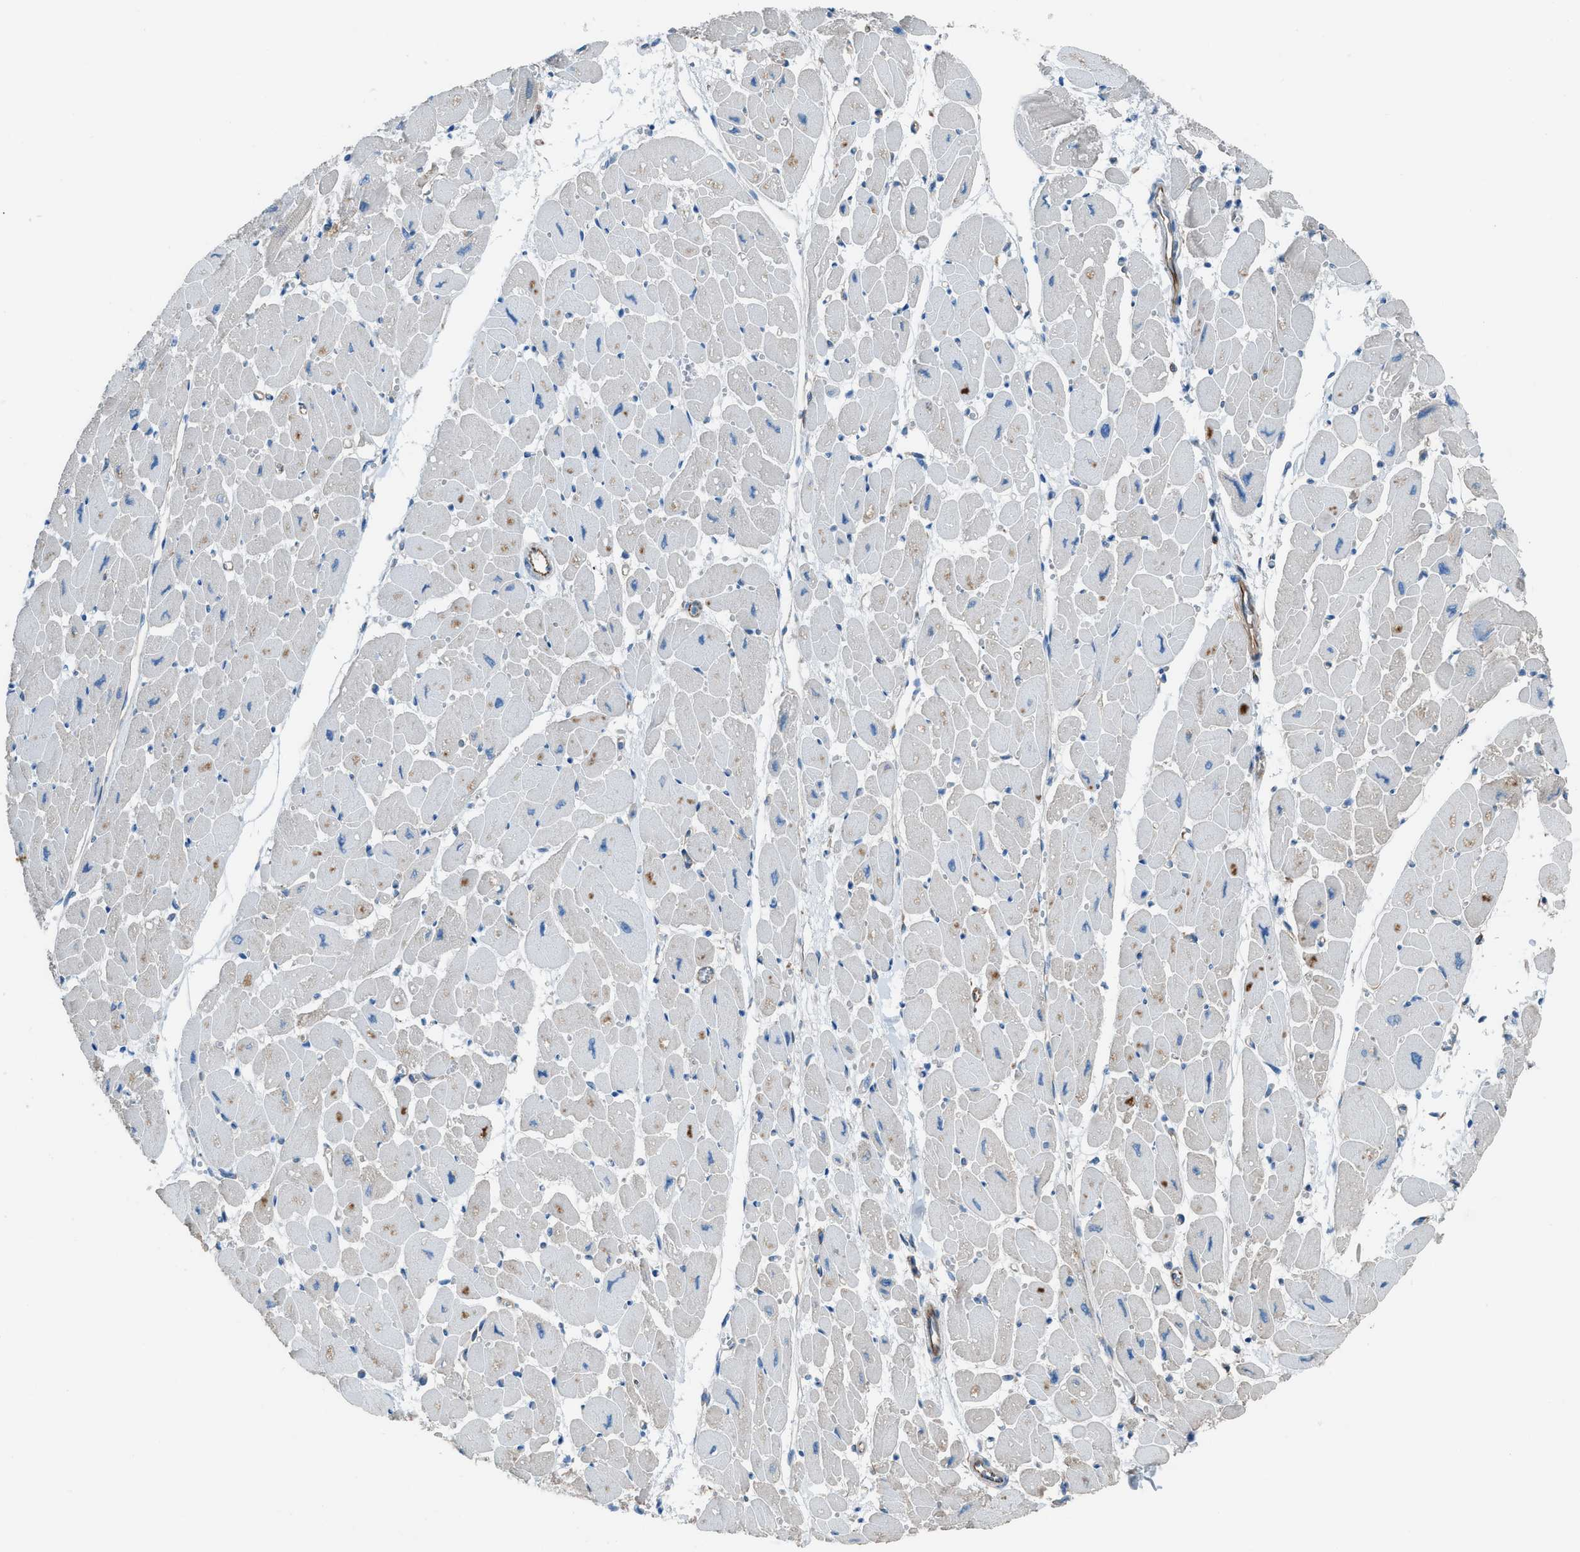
{"staining": {"intensity": "moderate", "quantity": "<25%", "location": "cytoplasmic/membranous"}, "tissue": "heart muscle", "cell_type": "Cardiomyocytes", "image_type": "normal", "snomed": [{"axis": "morphology", "description": "Normal tissue, NOS"}, {"axis": "topography", "description": "Heart"}], "caption": "Heart muscle stained with DAB IHC demonstrates low levels of moderate cytoplasmic/membranous positivity in approximately <25% of cardiomyocytes.", "gene": "CABP7", "patient": {"sex": "female", "age": 54}}